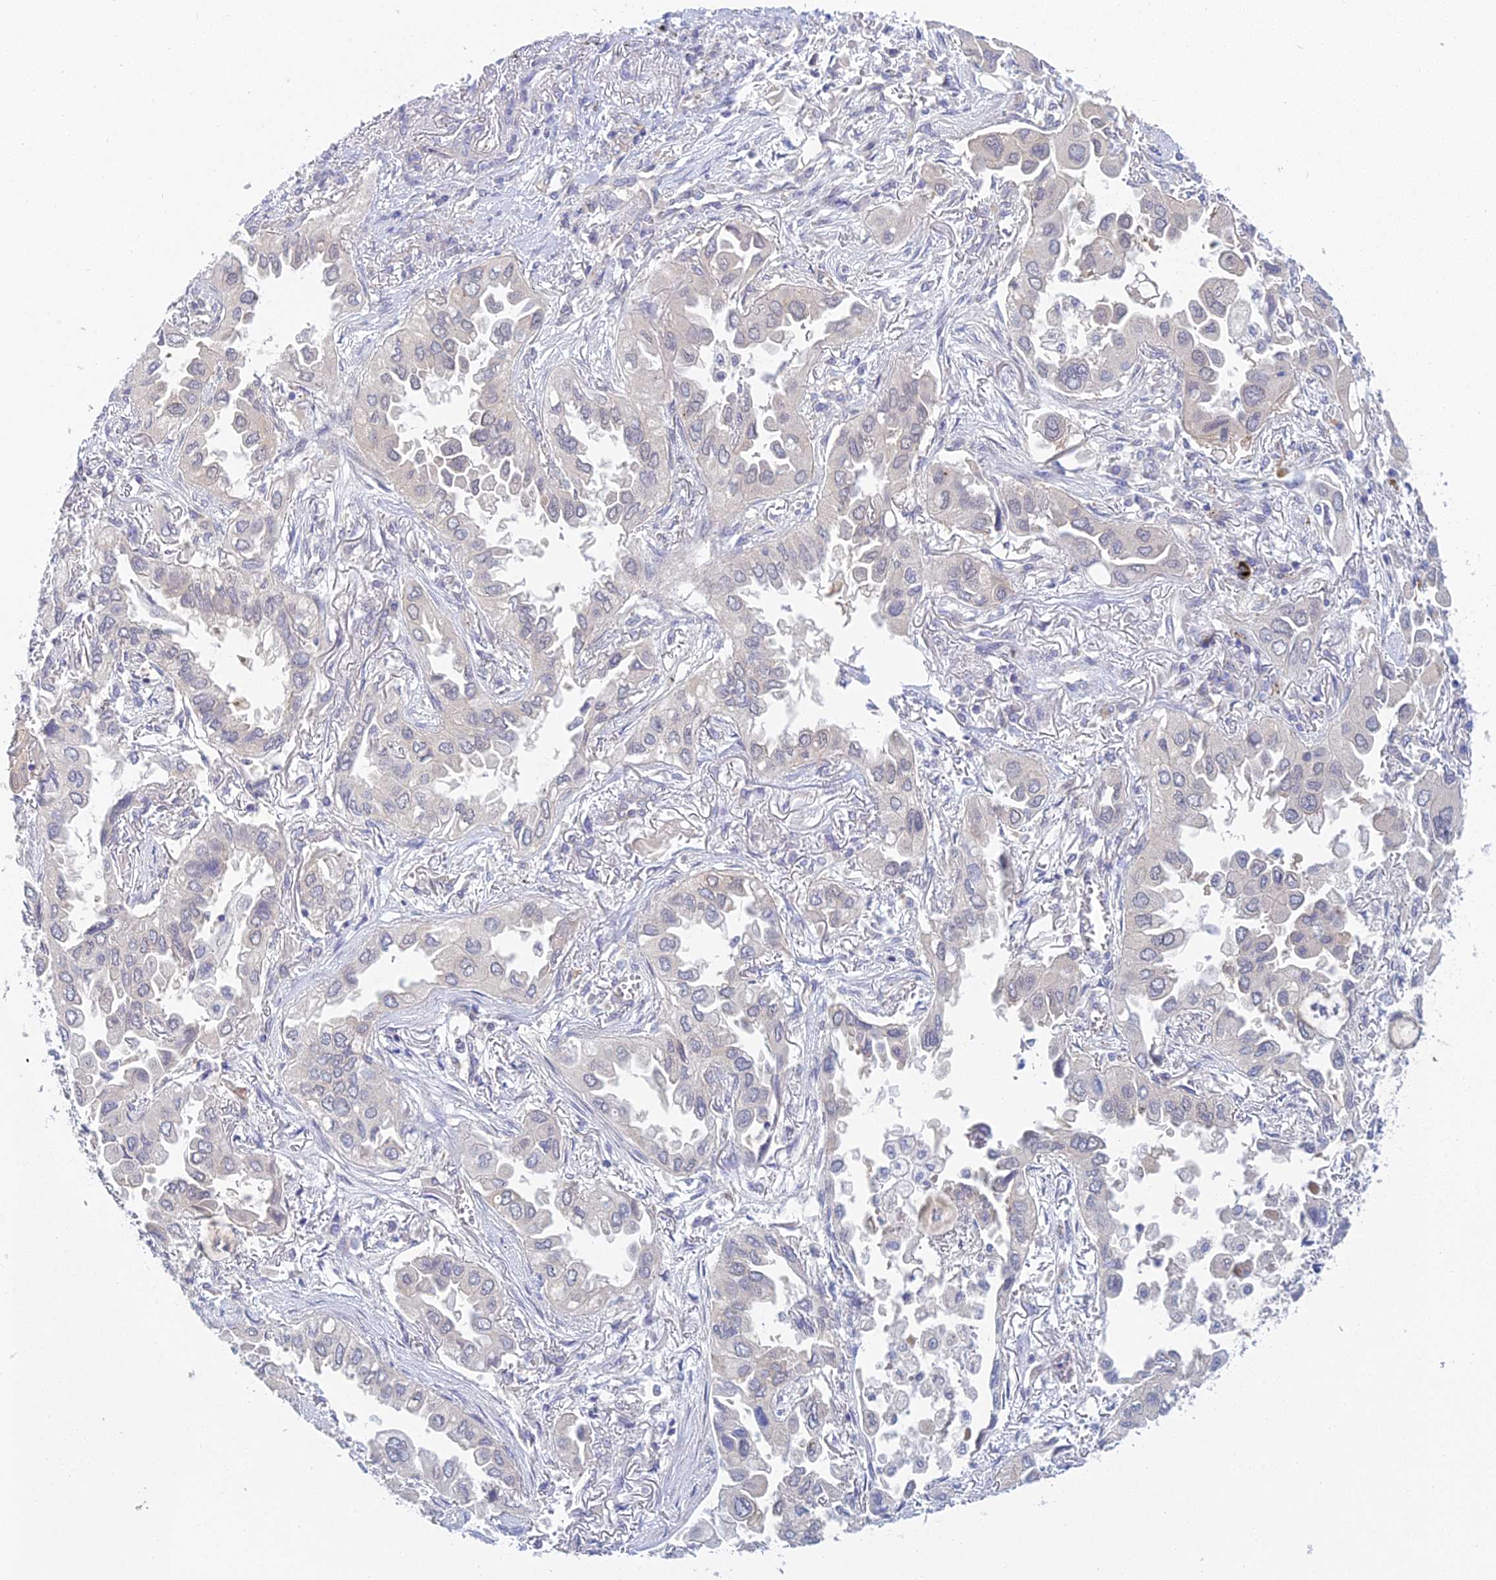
{"staining": {"intensity": "negative", "quantity": "none", "location": "none"}, "tissue": "lung cancer", "cell_type": "Tumor cells", "image_type": "cancer", "snomed": [{"axis": "morphology", "description": "Adenocarcinoma, NOS"}, {"axis": "topography", "description": "Lung"}], "caption": "This is an IHC photomicrograph of lung cancer (adenocarcinoma). There is no staining in tumor cells.", "gene": "METTL26", "patient": {"sex": "female", "age": 76}}